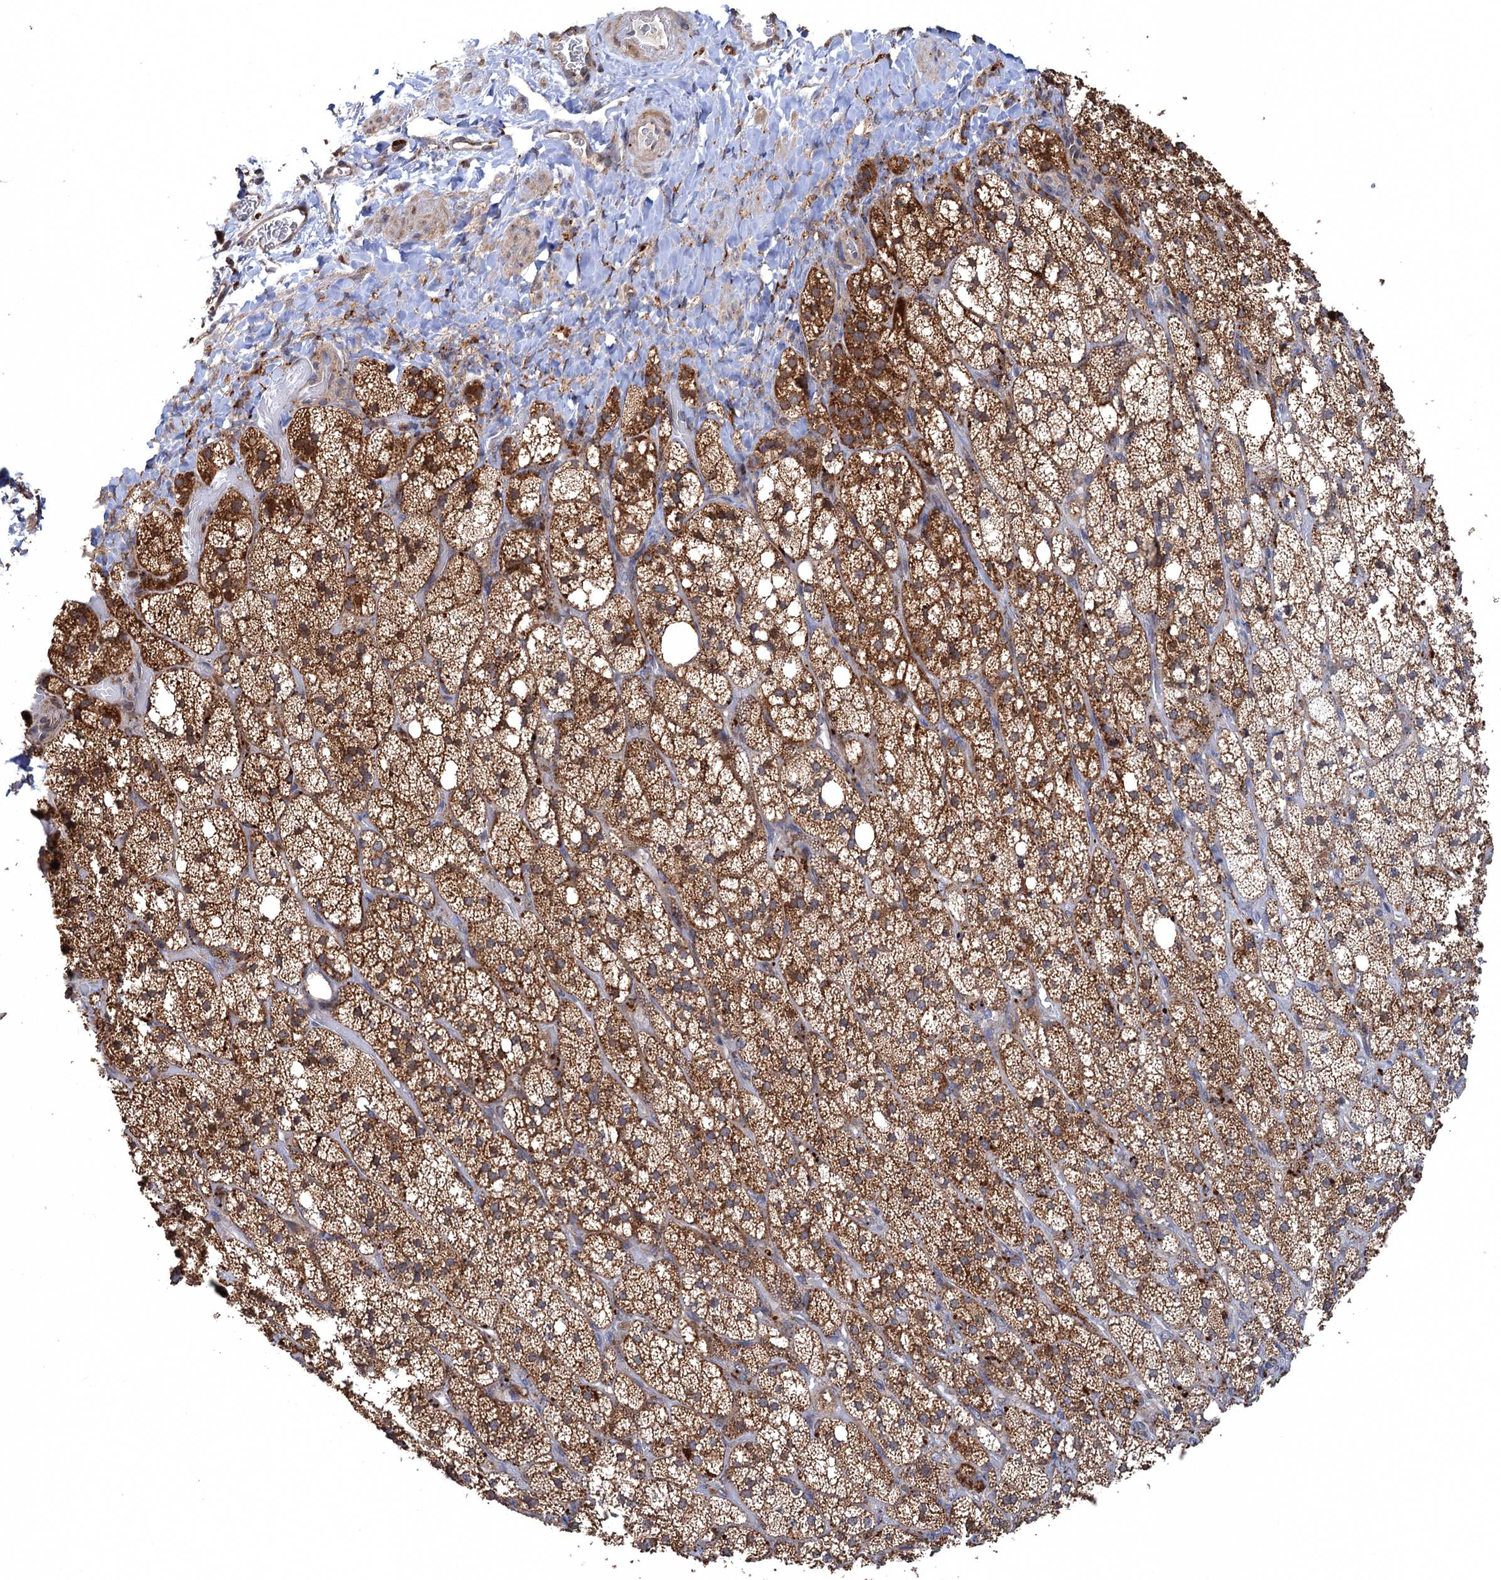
{"staining": {"intensity": "strong", "quantity": ">75%", "location": "cytoplasmic/membranous"}, "tissue": "adrenal gland", "cell_type": "Glandular cells", "image_type": "normal", "snomed": [{"axis": "morphology", "description": "Normal tissue, NOS"}, {"axis": "topography", "description": "Adrenal gland"}], "caption": "Benign adrenal gland exhibits strong cytoplasmic/membranous staining in about >75% of glandular cells.", "gene": "BMERB1", "patient": {"sex": "male", "age": 61}}